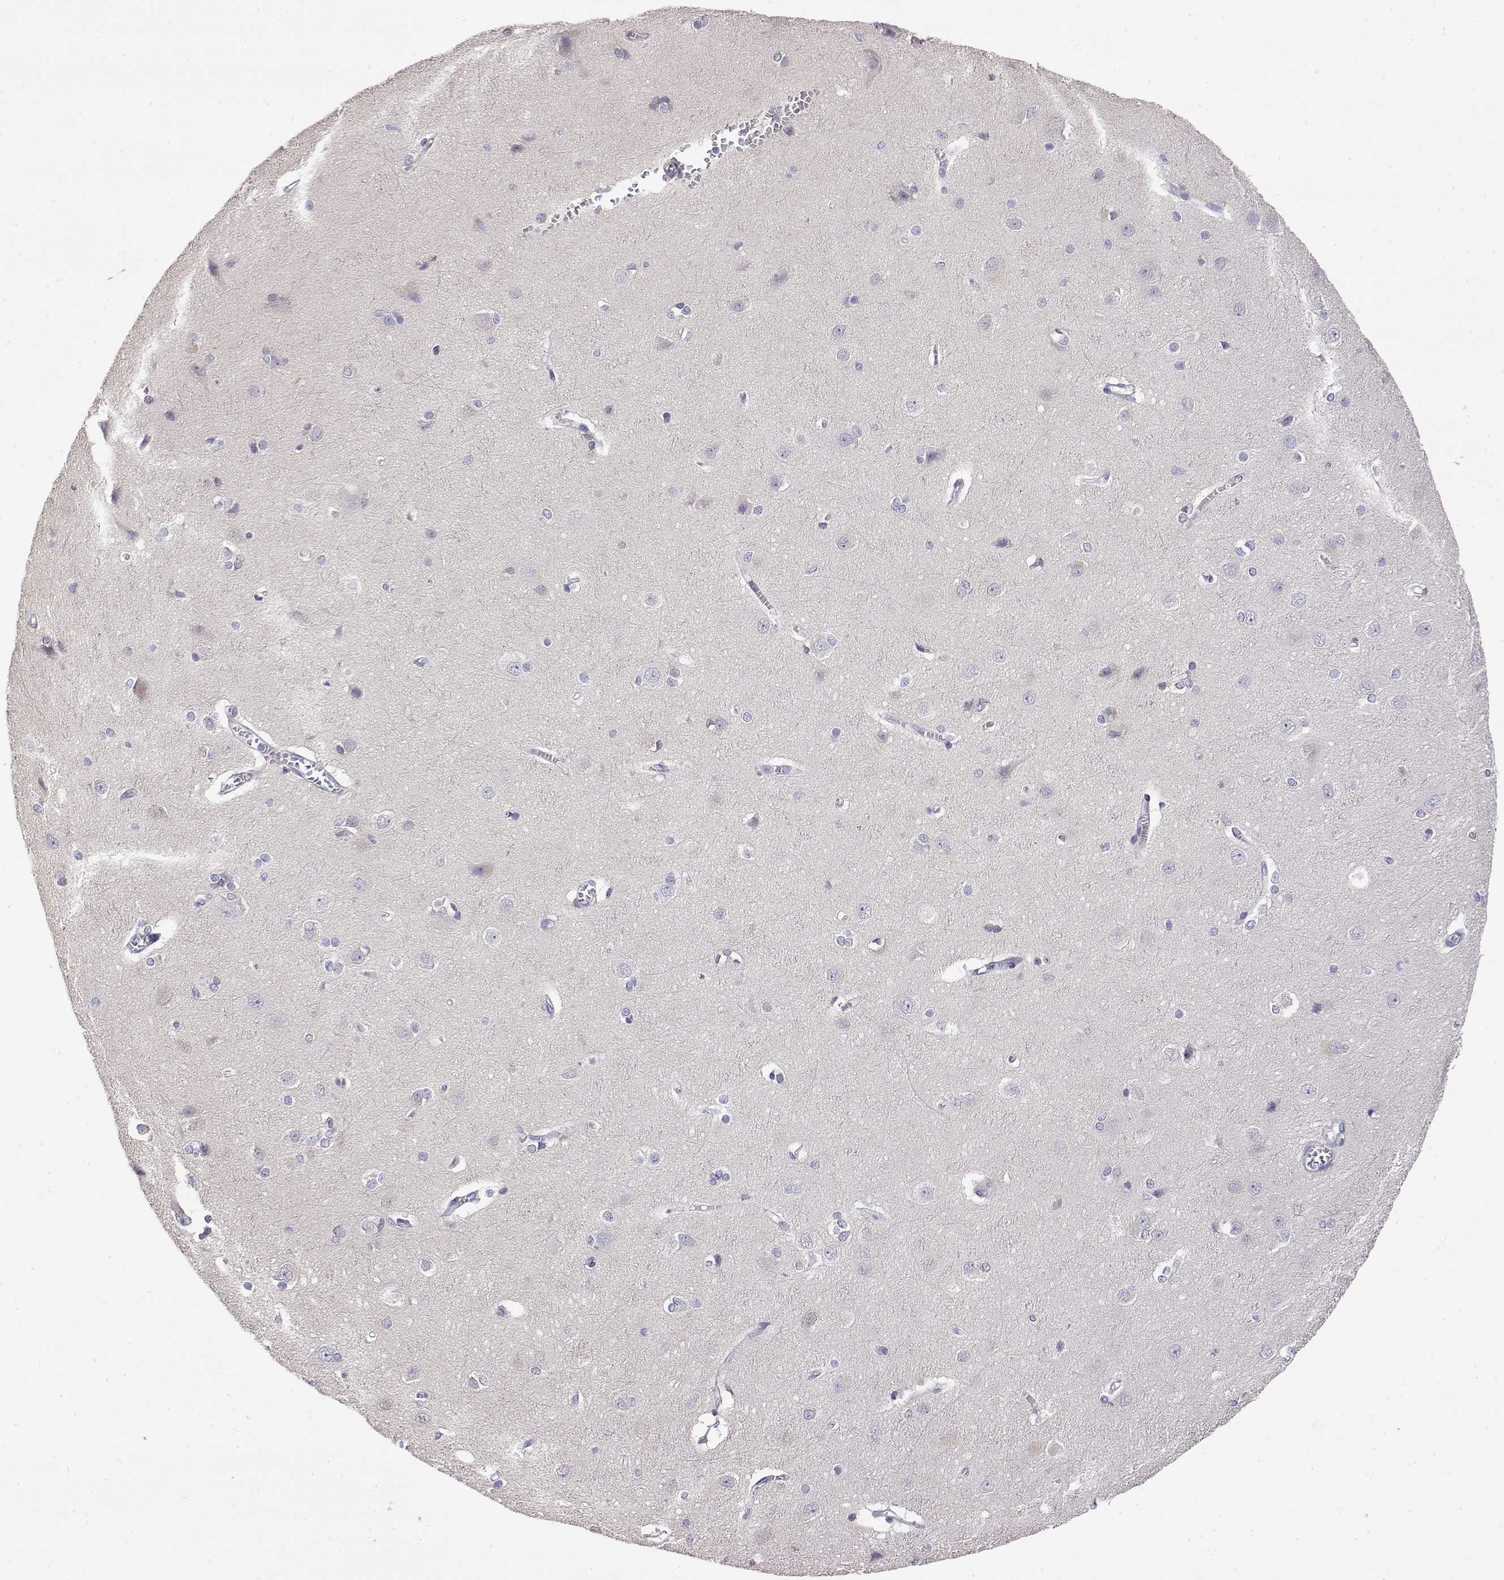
{"staining": {"intensity": "negative", "quantity": "none", "location": "none"}, "tissue": "cerebral cortex", "cell_type": "Endothelial cells", "image_type": "normal", "snomed": [{"axis": "morphology", "description": "Normal tissue, NOS"}, {"axis": "topography", "description": "Cerebral cortex"}], "caption": "The photomicrograph displays no staining of endothelial cells in benign cerebral cortex.", "gene": "LY6D", "patient": {"sex": "male", "age": 37}}